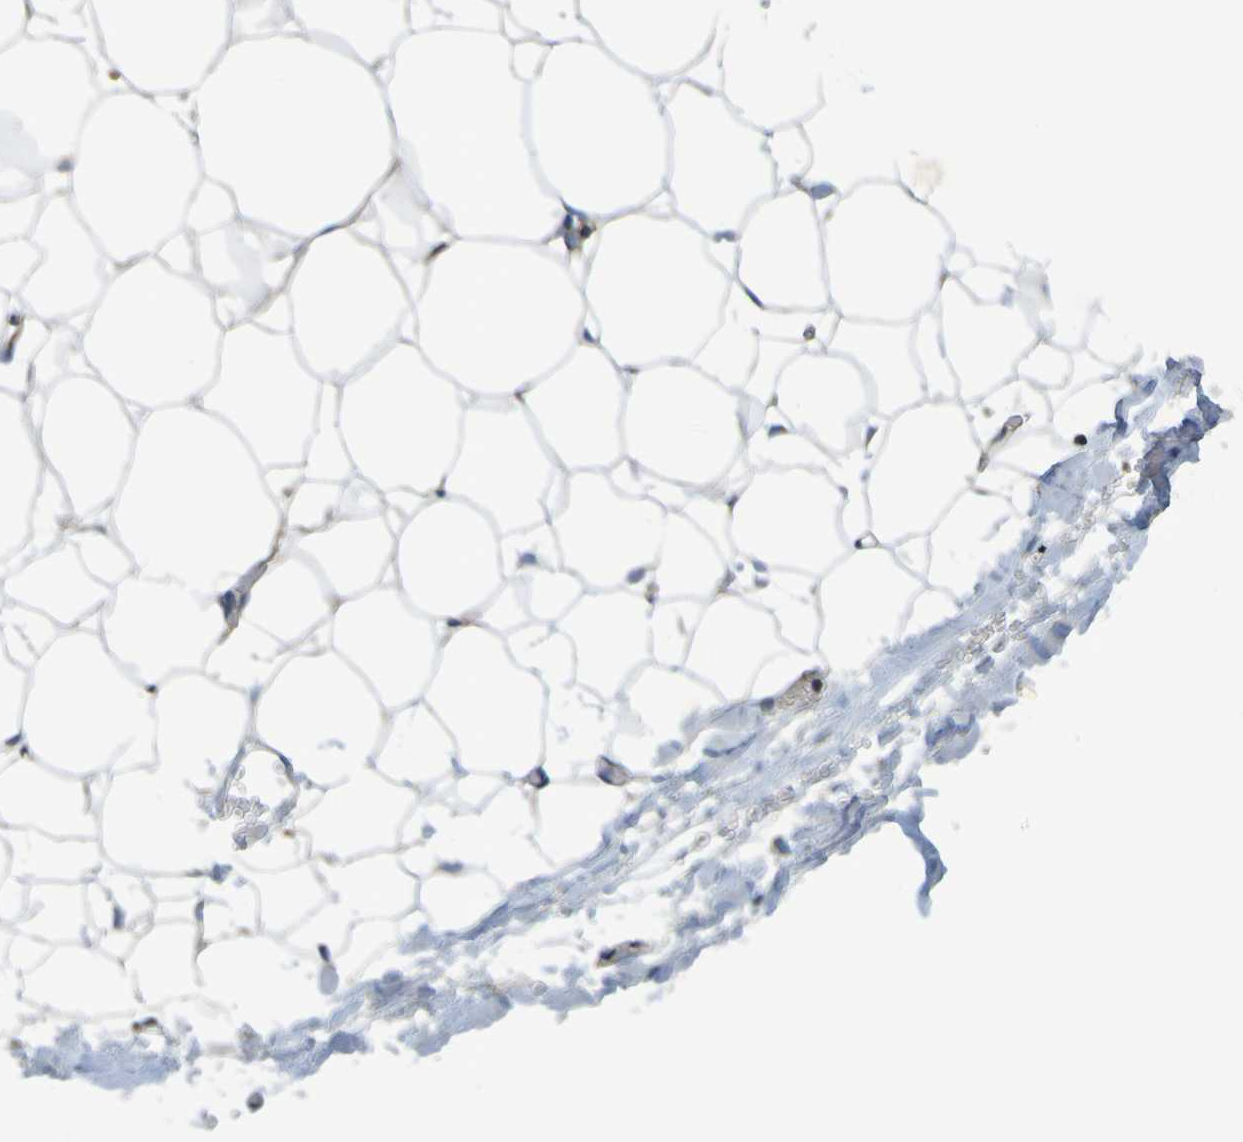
{"staining": {"intensity": "negative", "quantity": "none", "location": "none"}, "tissue": "adipose tissue", "cell_type": "Adipocytes", "image_type": "normal", "snomed": [{"axis": "morphology", "description": "Normal tissue, NOS"}, {"axis": "topography", "description": "Breast"}, {"axis": "topography", "description": "Adipose tissue"}], "caption": "Protein analysis of benign adipose tissue exhibits no significant staining in adipocytes.", "gene": "DNAJC4", "patient": {"sex": "female", "age": 25}}